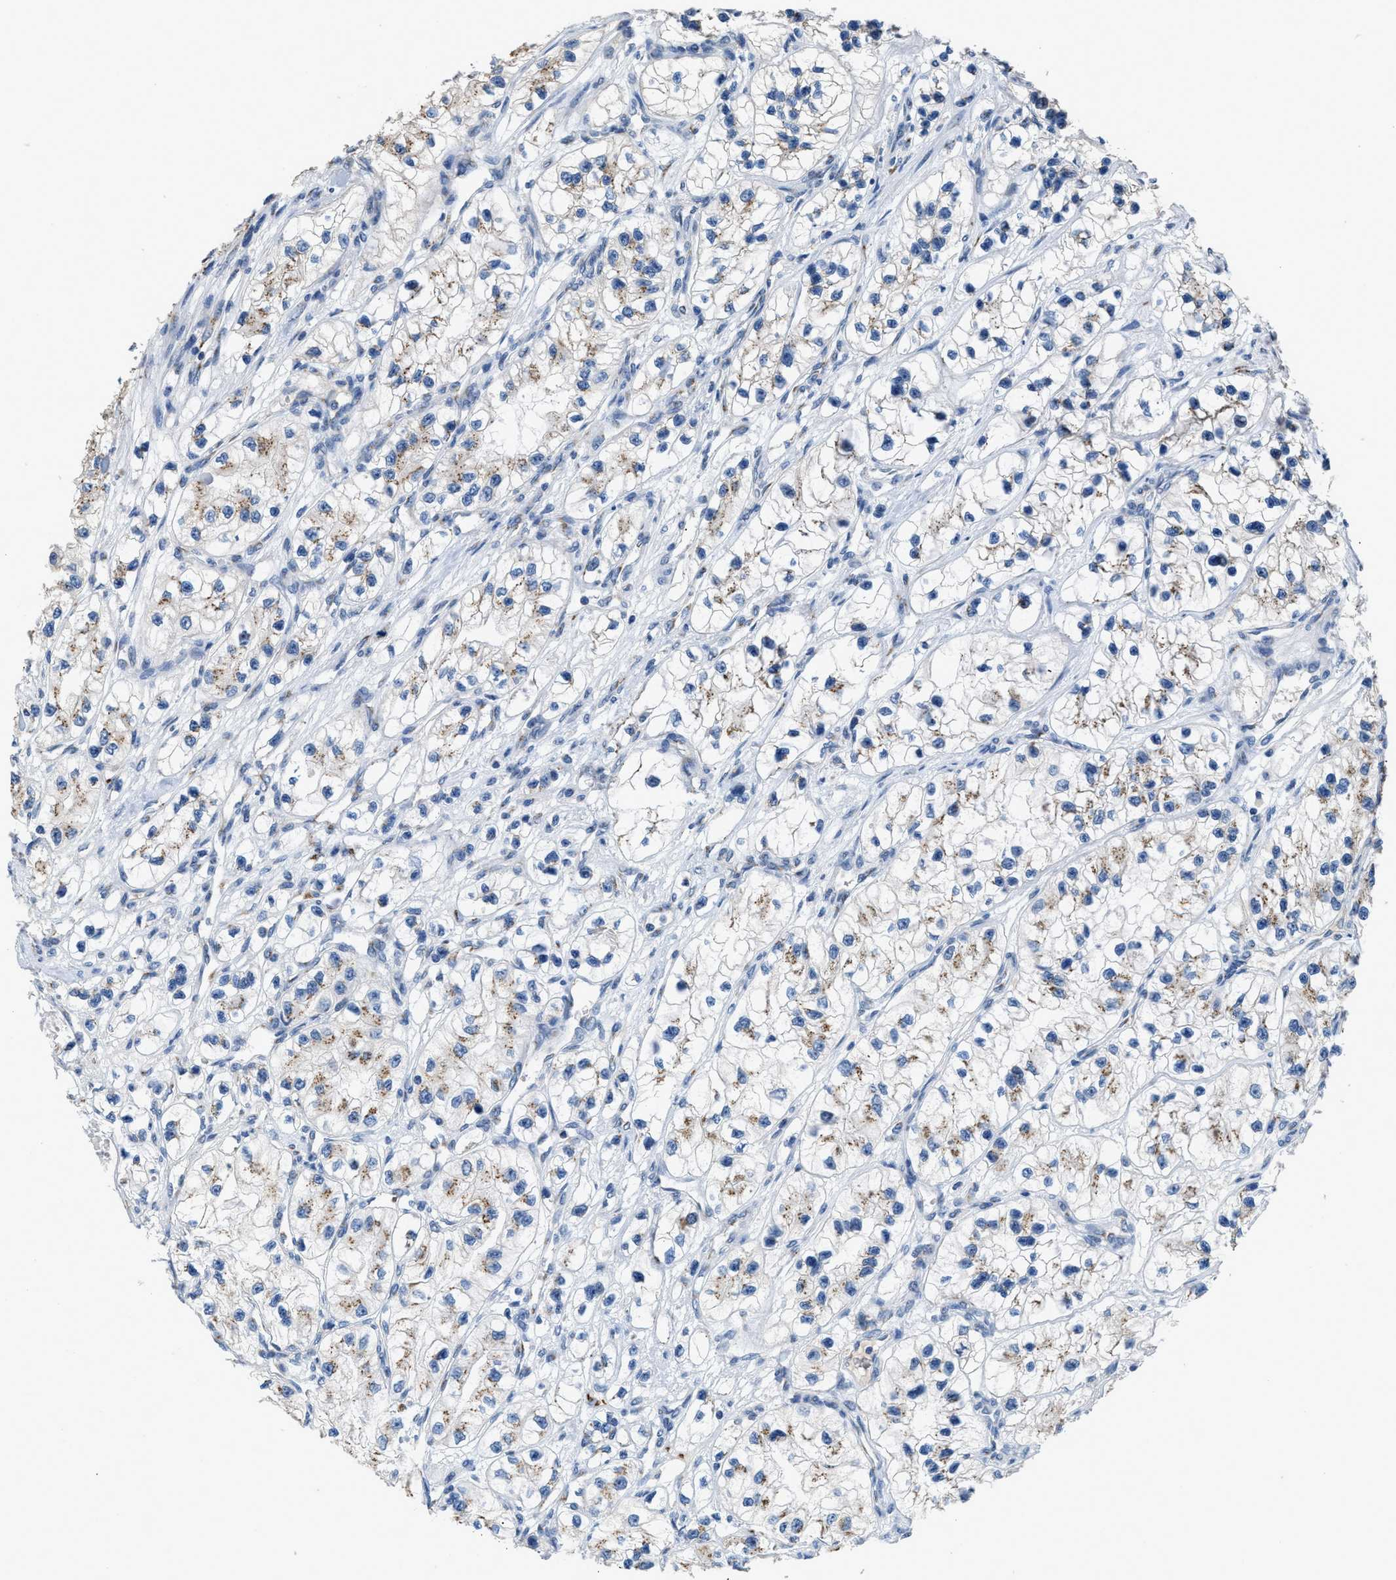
{"staining": {"intensity": "moderate", "quantity": "25%-75%", "location": "cytoplasmic/membranous"}, "tissue": "renal cancer", "cell_type": "Tumor cells", "image_type": "cancer", "snomed": [{"axis": "morphology", "description": "Adenocarcinoma, NOS"}, {"axis": "topography", "description": "Kidney"}], "caption": "Immunohistochemistry (IHC) histopathology image of neoplastic tissue: renal cancer stained using immunohistochemistry (IHC) demonstrates medium levels of moderate protein expression localized specifically in the cytoplasmic/membranous of tumor cells, appearing as a cytoplasmic/membranous brown color.", "gene": "GOLM1", "patient": {"sex": "female", "age": 57}}